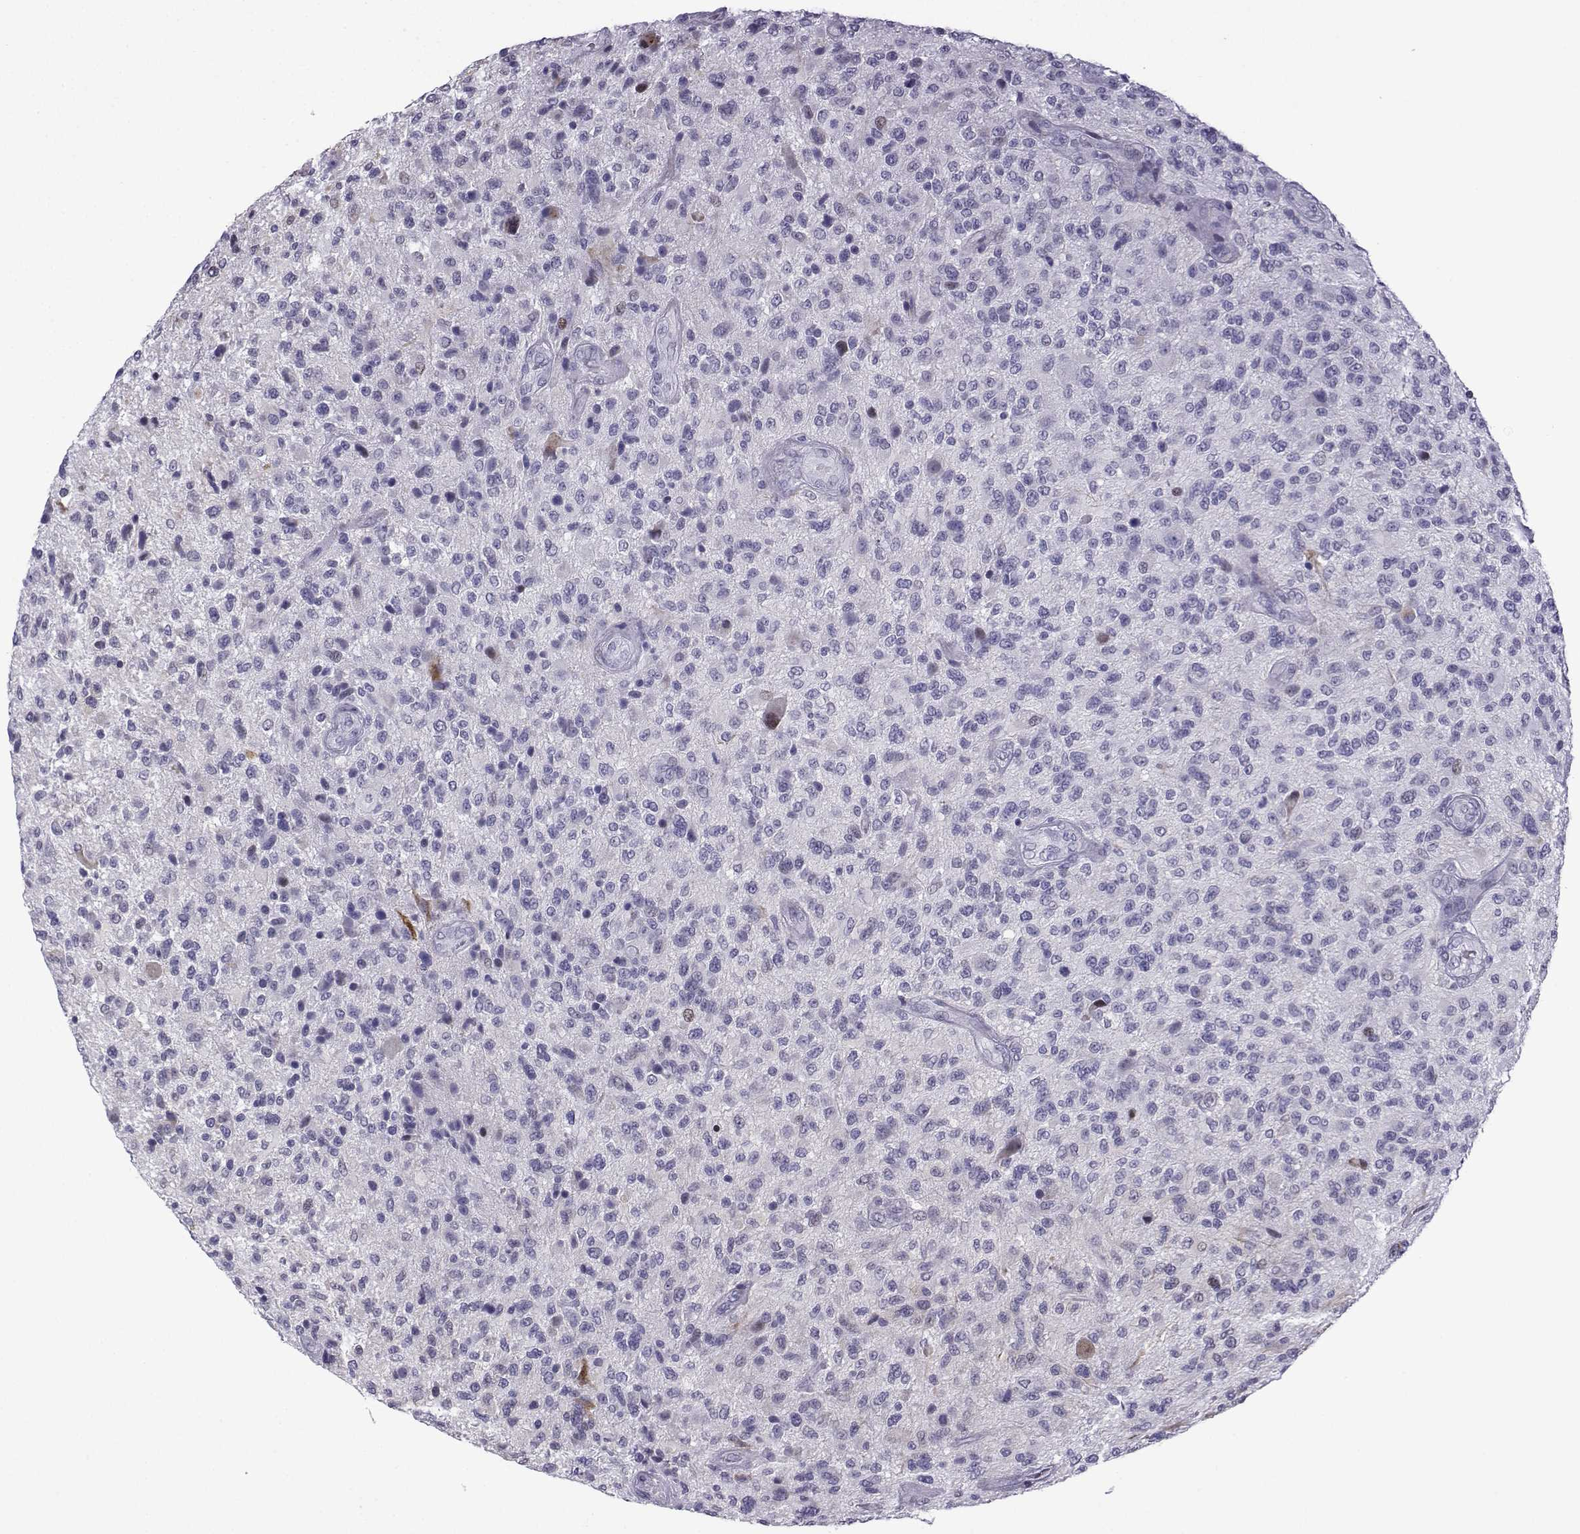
{"staining": {"intensity": "negative", "quantity": "none", "location": "none"}, "tissue": "glioma", "cell_type": "Tumor cells", "image_type": "cancer", "snomed": [{"axis": "morphology", "description": "Glioma, malignant, High grade"}, {"axis": "topography", "description": "Brain"}], "caption": "The immunohistochemistry micrograph has no significant staining in tumor cells of glioma tissue.", "gene": "CFAP70", "patient": {"sex": "male", "age": 47}}